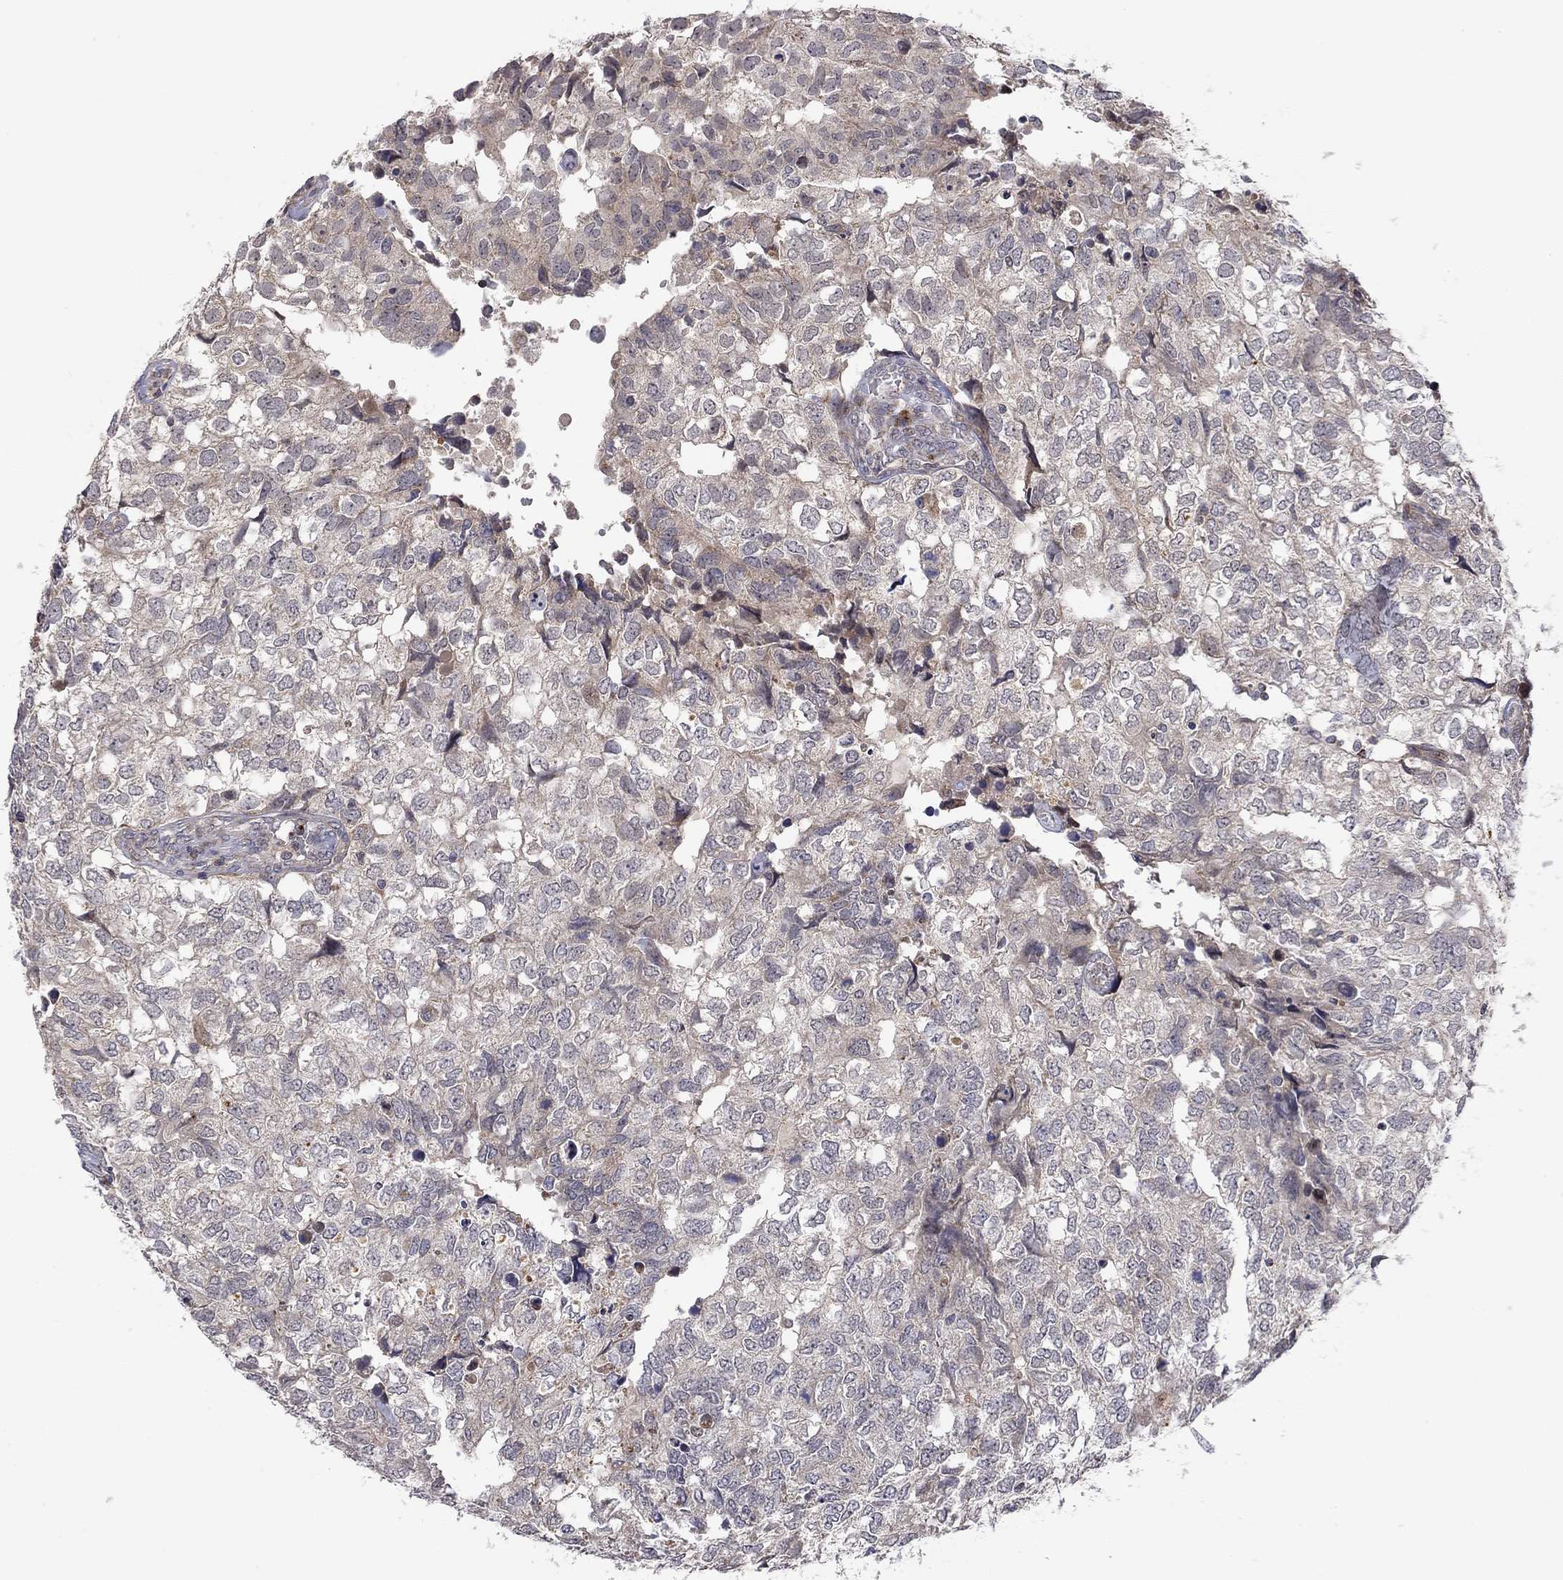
{"staining": {"intensity": "weak", "quantity": "25%-75%", "location": "cytoplasmic/membranous"}, "tissue": "breast cancer", "cell_type": "Tumor cells", "image_type": "cancer", "snomed": [{"axis": "morphology", "description": "Duct carcinoma"}, {"axis": "topography", "description": "Breast"}], "caption": "Breast cancer stained with immunohistochemistry (IHC) demonstrates weak cytoplasmic/membranous staining in approximately 25%-75% of tumor cells.", "gene": "IDS", "patient": {"sex": "female", "age": 30}}